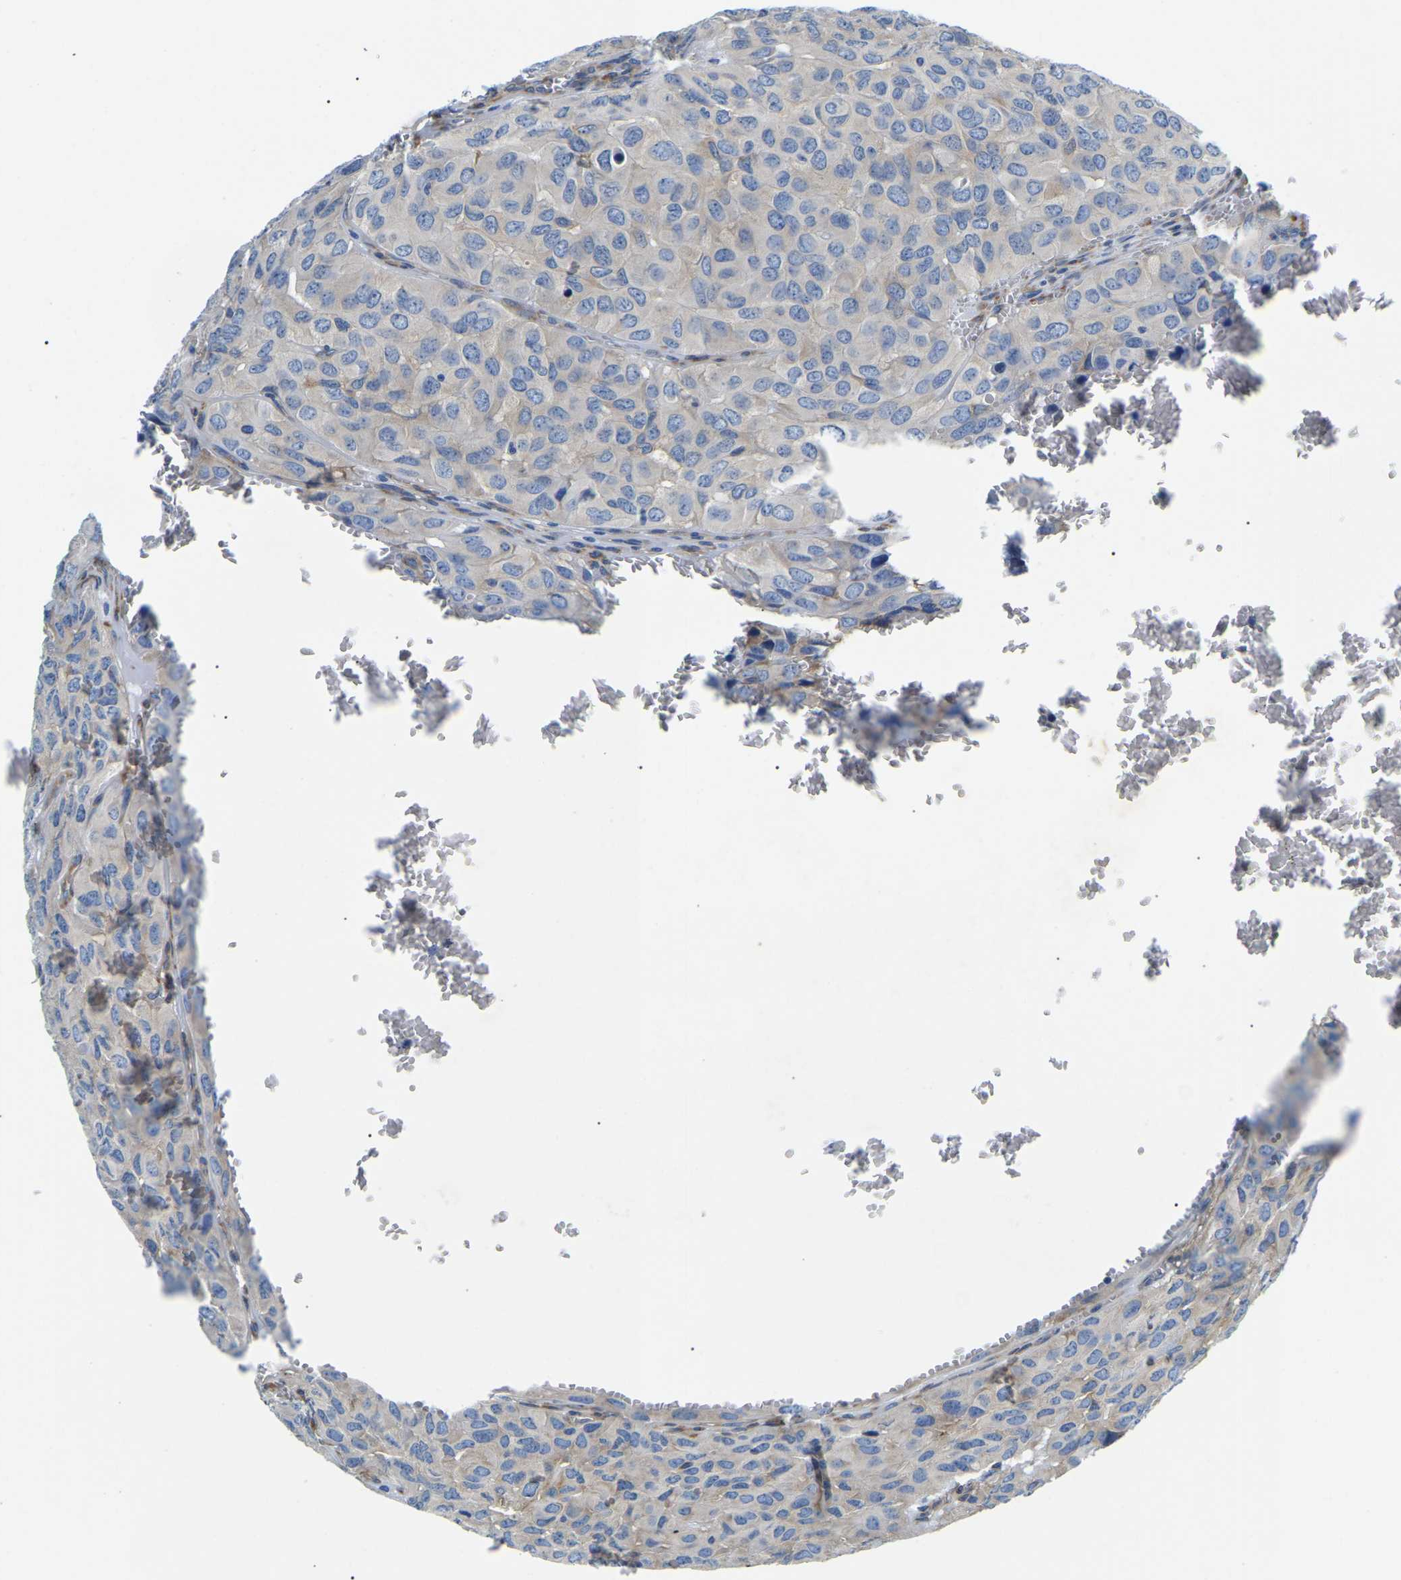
{"staining": {"intensity": "weak", "quantity": "<25%", "location": "cytoplasmic/membranous"}, "tissue": "head and neck cancer", "cell_type": "Tumor cells", "image_type": "cancer", "snomed": [{"axis": "morphology", "description": "Adenocarcinoma, NOS"}, {"axis": "topography", "description": "Salivary gland, NOS"}, {"axis": "topography", "description": "Head-Neck"}], "caption": "Protein analysis of head and neck adenocarcinoma exhibits no significant positivity in tumor cells.", "gene": "DUSP8", "patient": {"sex": "female", "age": 76}}